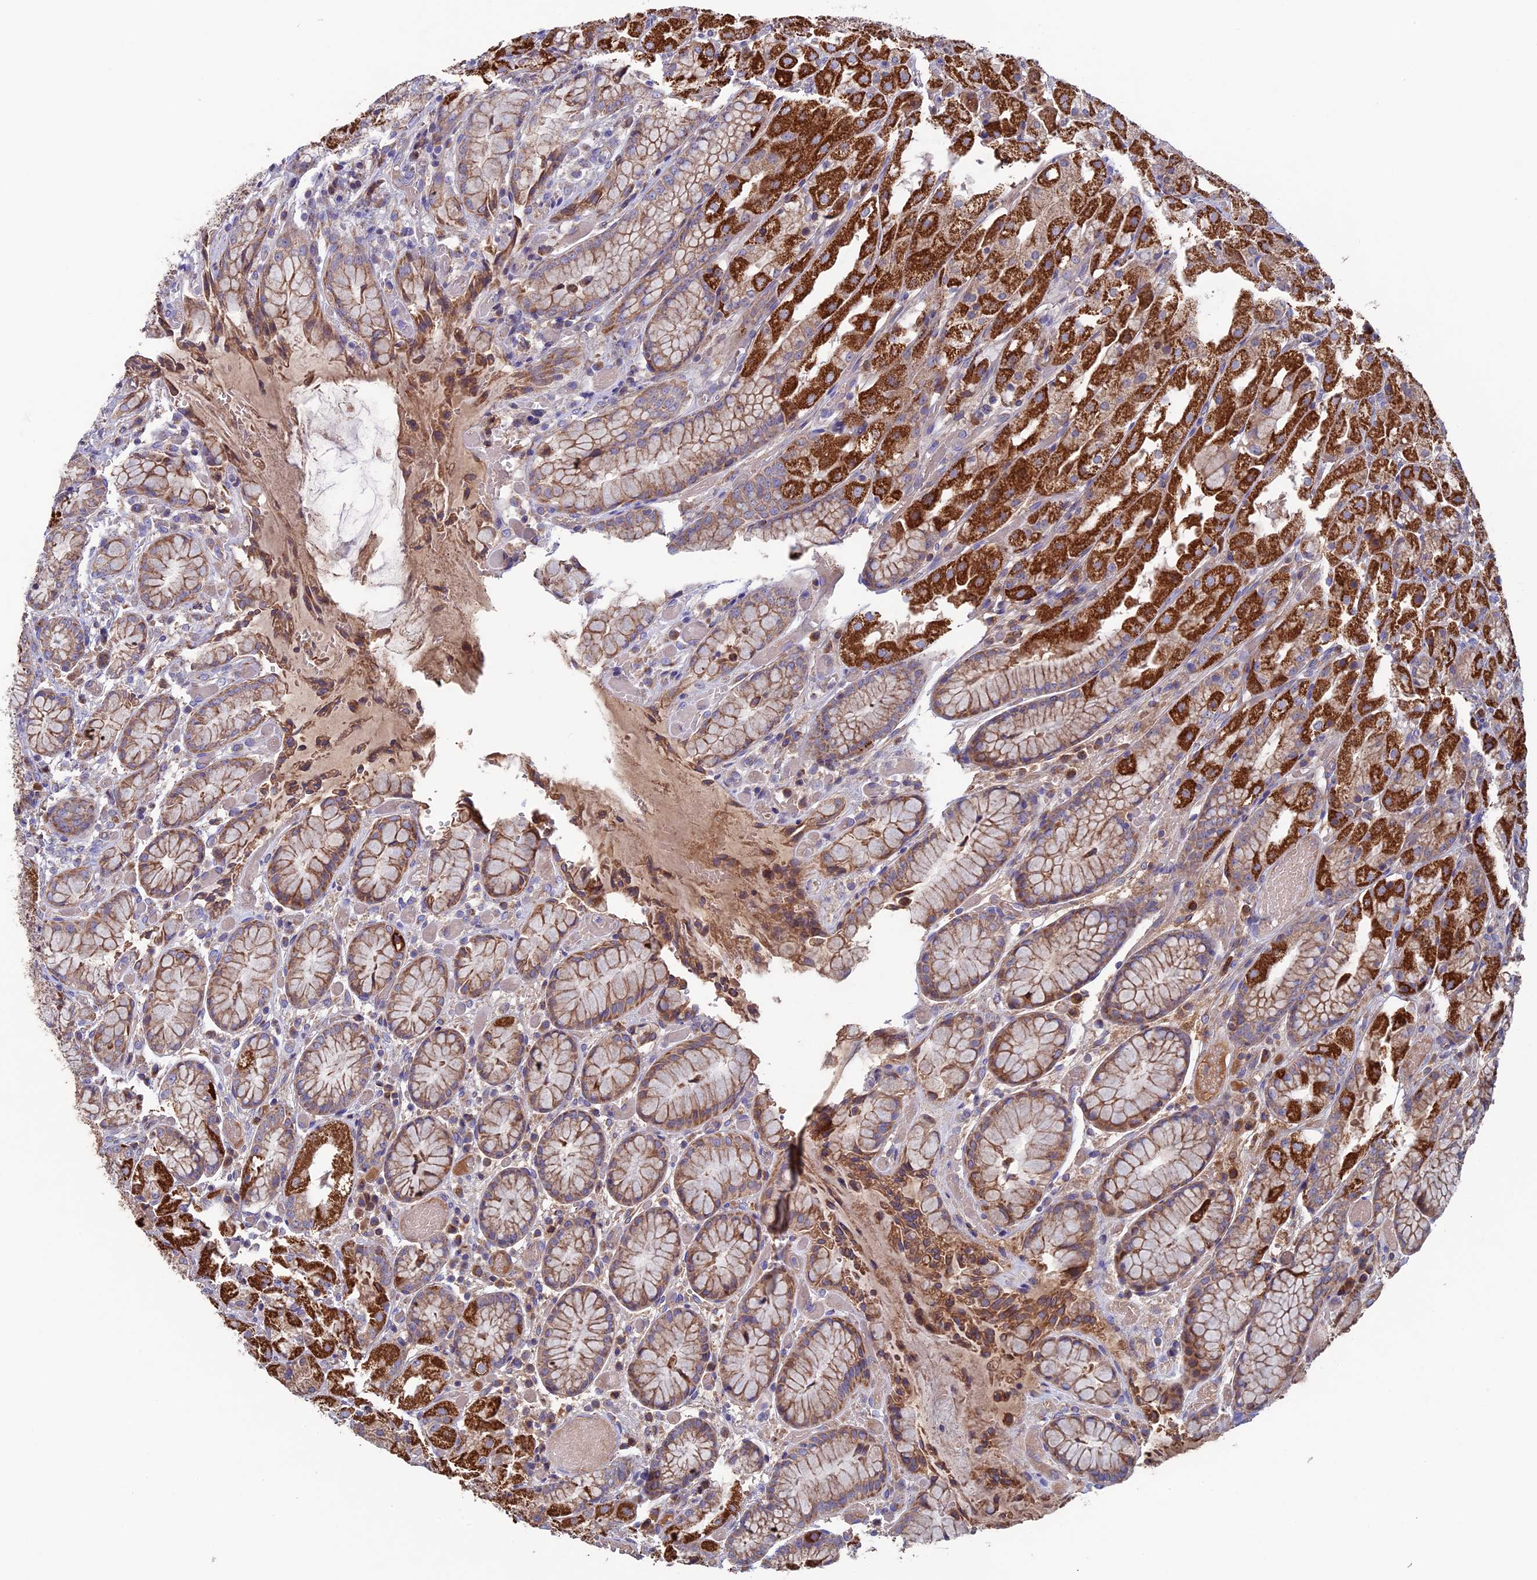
{"staining": {"intensity": "strong", "quantity": ">75%", "location": "cytoplasmic/membranous"}, "tissue": "stomach", "cell_type": "Glandular cells", "image_type": "normal", "snomed": [{"axis": "morphology", "description": "Normal tissue, NOS"}, {"axis": "topography", "description": "Stomach, upper"}], "caption": "The micrograph exhibits a brown stain indicating the presence of a protein in the cytoplasmic/membranous of glandular cells in stomach. (IHC, brightfield microscopy, high magnification).", "gene": "SLC15A5", "patient": {"sex": "male", "age": 72}}